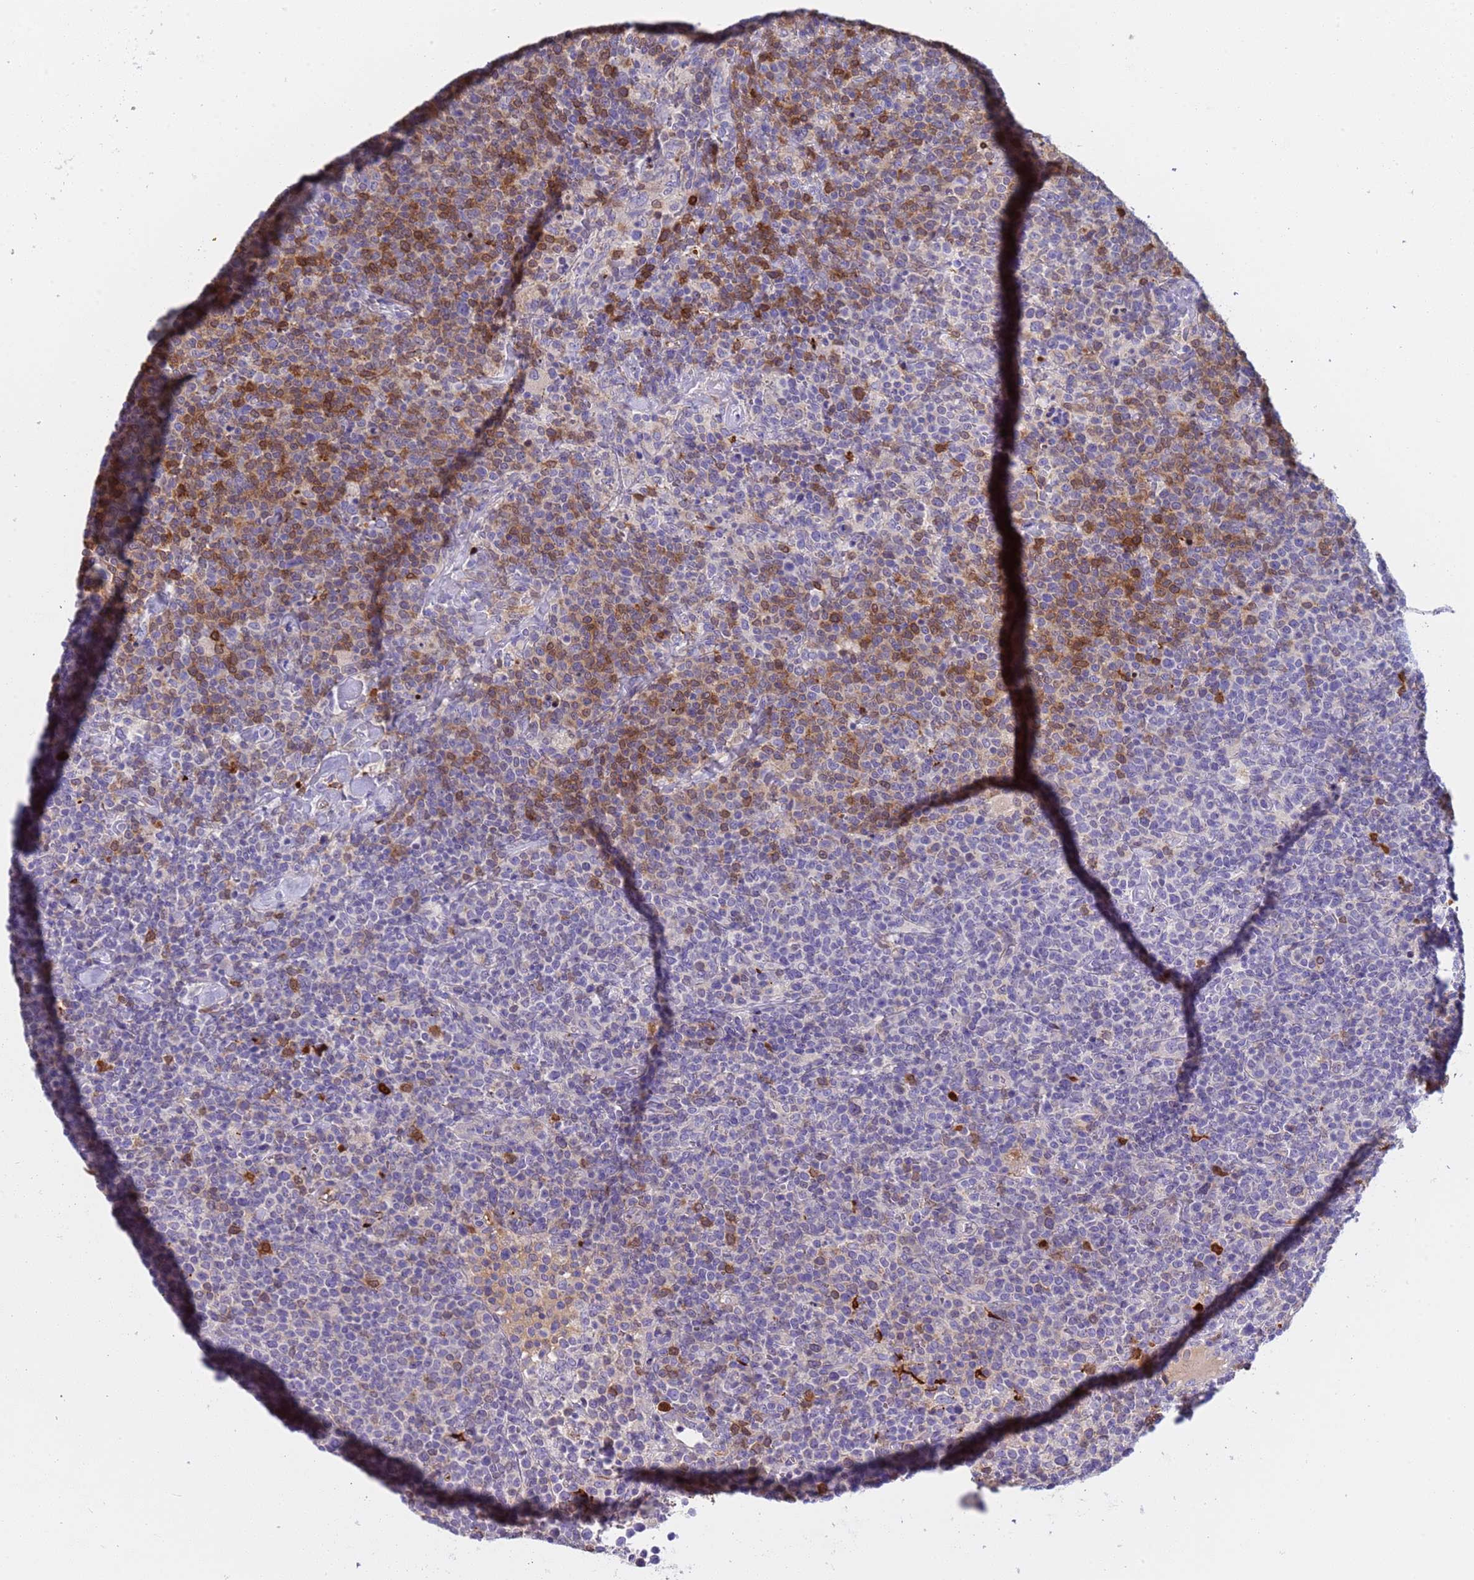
{"staining": {"intensity": "moderate", "quantity": "<25%", "location": "cytoplasmic/membranous"}, "tissue": "lymphoma", "cell_type": "Tumor cells", "image_type": "cancer", "snomed": [{"axis": "morphology", "description": "Malignant lymphoma, non-Hodgkin's type, High grade"}, {"axis": "topography", "description": "Lymph node"}], "caption": "High-grade malignant lymphoma, non-Hodgkin's type tissue reveals moderate cytoplasmic/membranous expression in approximately <25% of tumor cells (DAB (3,3'-diaminobenzidine) IHC with brightfield microscopy, high magnification).", "gene": "C4orf46", "patient": {"sex": "male", "age": 61}}